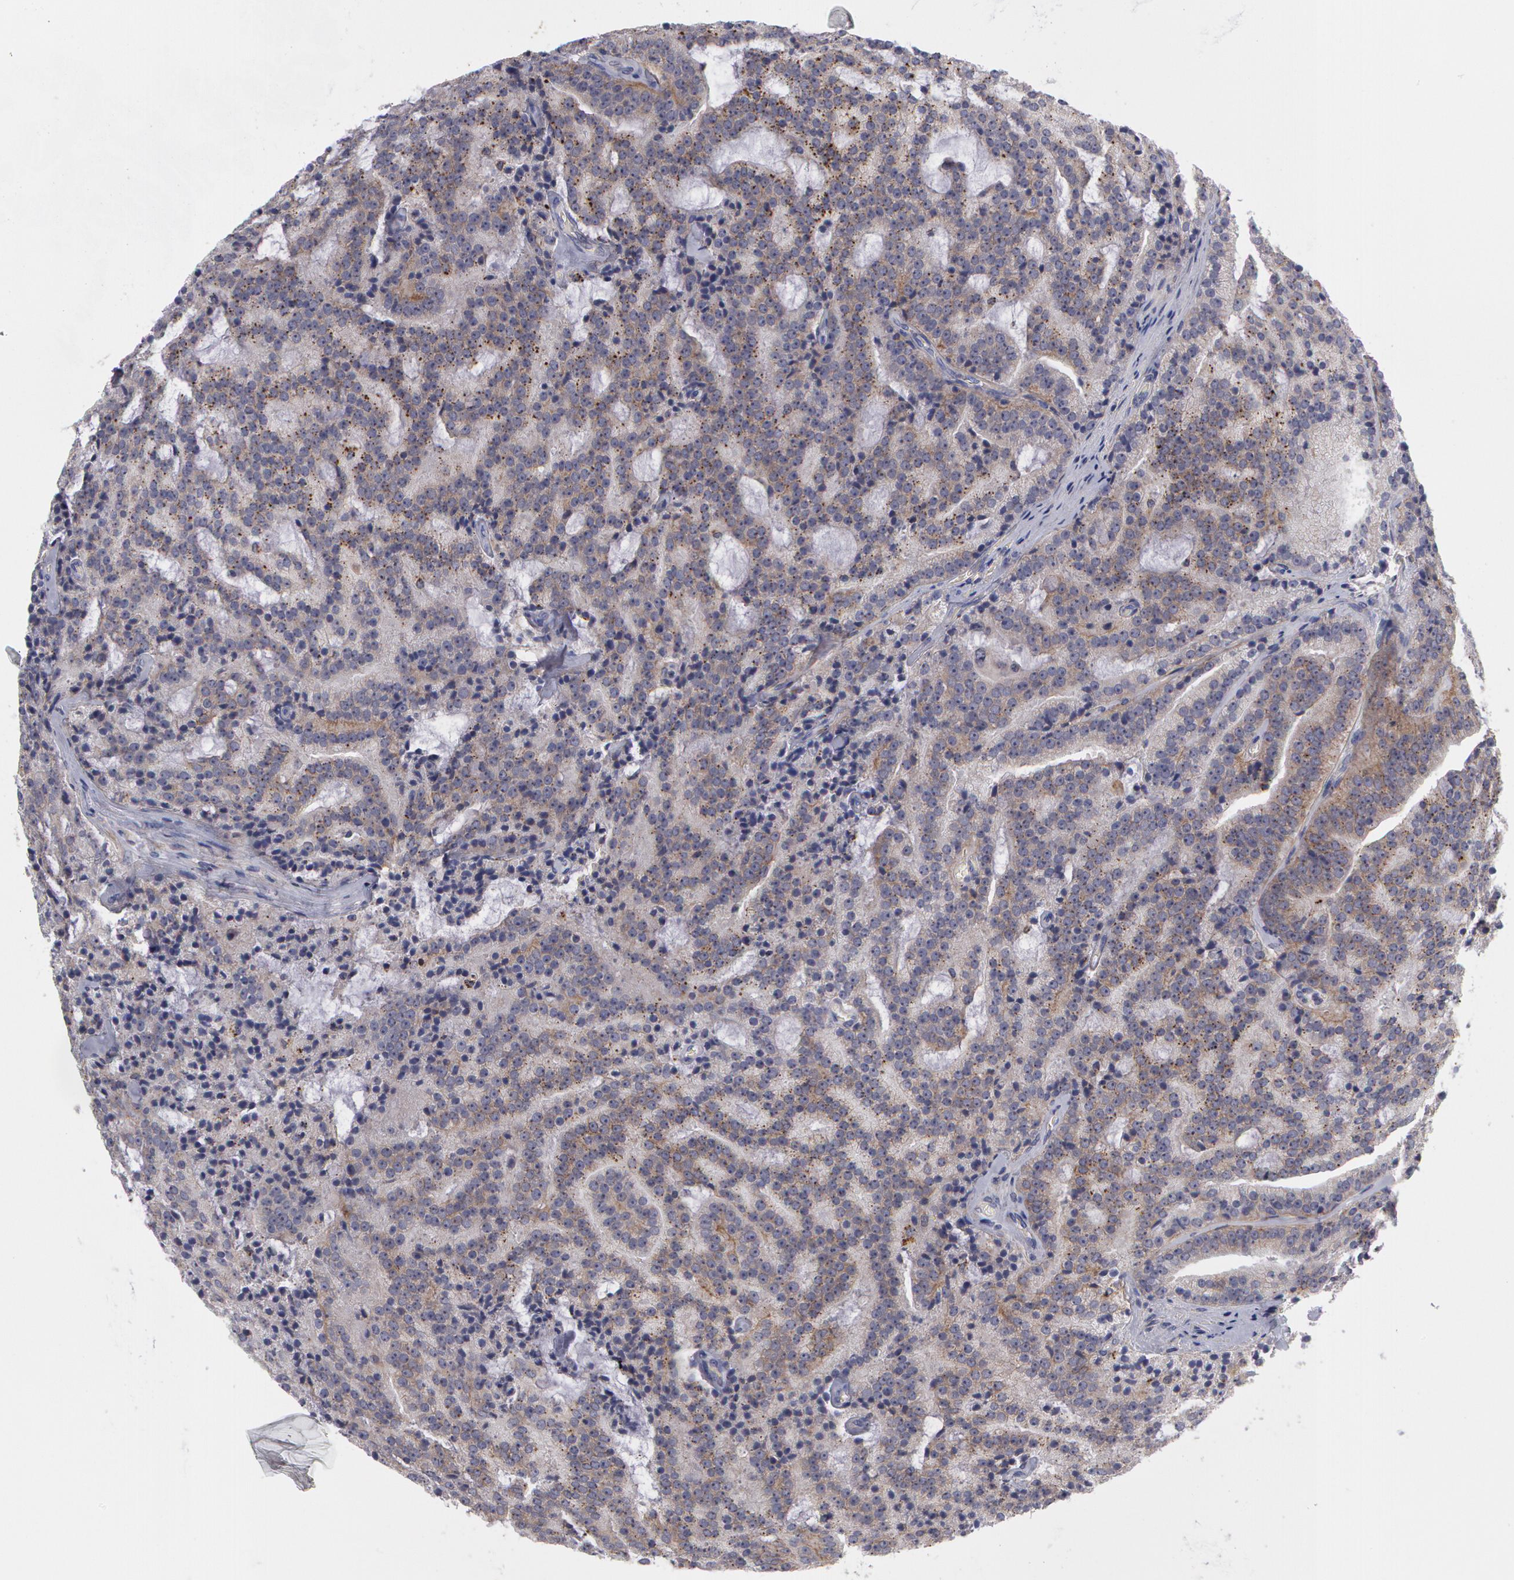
{"staining": {"intensity": "weak", "quantity": "25%-75%", "location": "cytoplasmic/membranous"}, "tissue": "prostate cancer", "cell_type": "Tumor cells", "image_type": "cancer", "snomed": [{"axis": "morphology", "description": "Adenocarcinoma, Medium grade"}, {"axis": "topography", "description": "Prostate"}], "caption": "Brown immunohistochemical staining in human prostate cancer reveals weak cytoplasmic/membranous expression in about 25%-75% of tumor cells.", "gene": "ERBB2", "patient": {"sex": "male", "age": 65}}